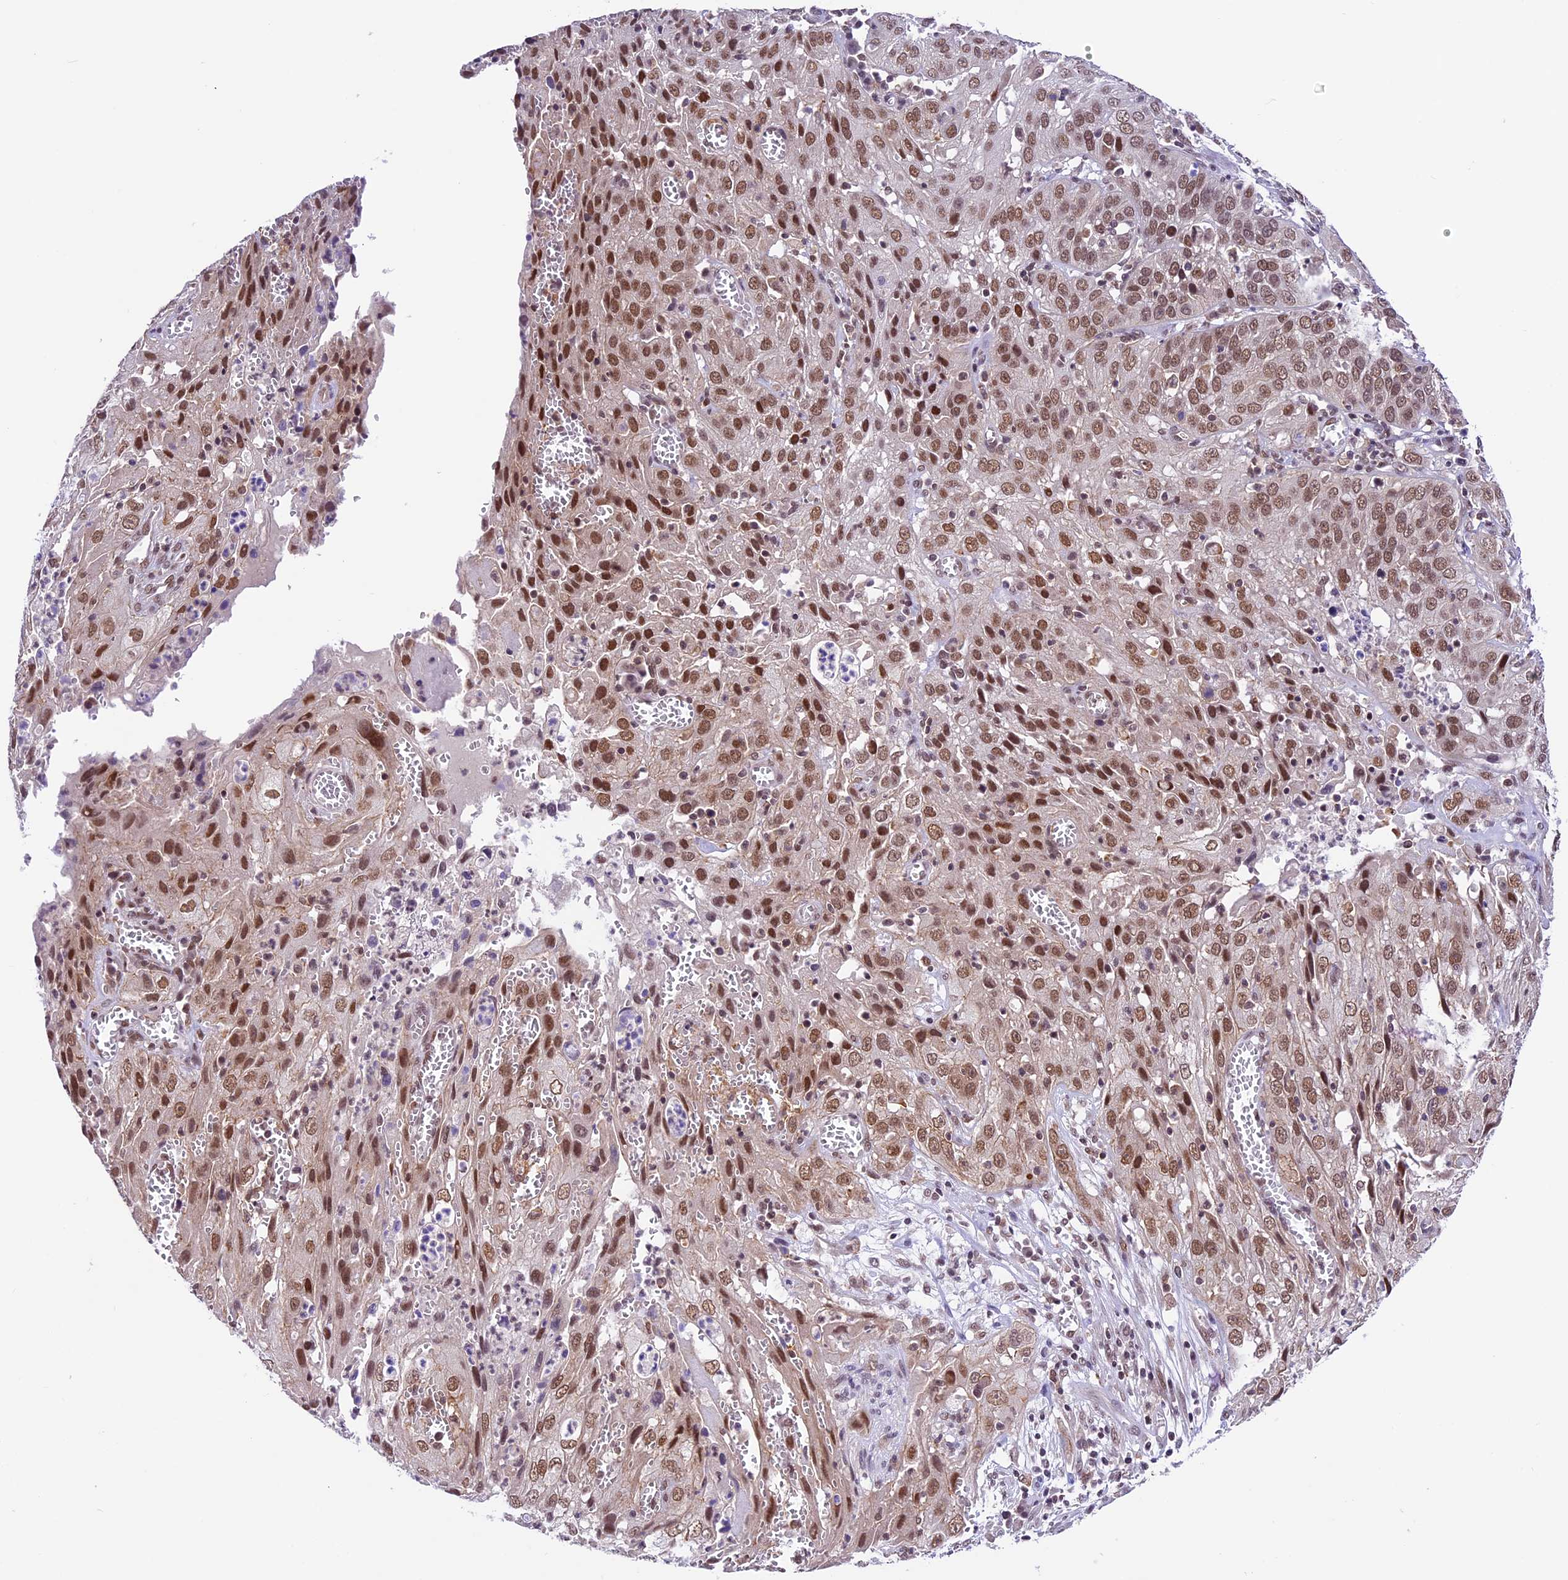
{"staining": {"intensity": "moderate", "quantity": ">75%", "location": "nuclear"}, "tissue": "cervical cancer", "cell_type": "Tumor cells", "image_type": "cancer", "snomed": [{"axis": "morphology", "description": "Squamous cell carcinoma, NOS"}, {"axis": "topography", "description": "Cervix"}], "caption": "IHC (DAB) staining of human cervical cancer exhibits moderate nuclear protein staining in about >75% of tumor cells. Nuclei are stained in blue.", "gene": "SHKBP1", "patient": {"sex": "female", "age": 32}}